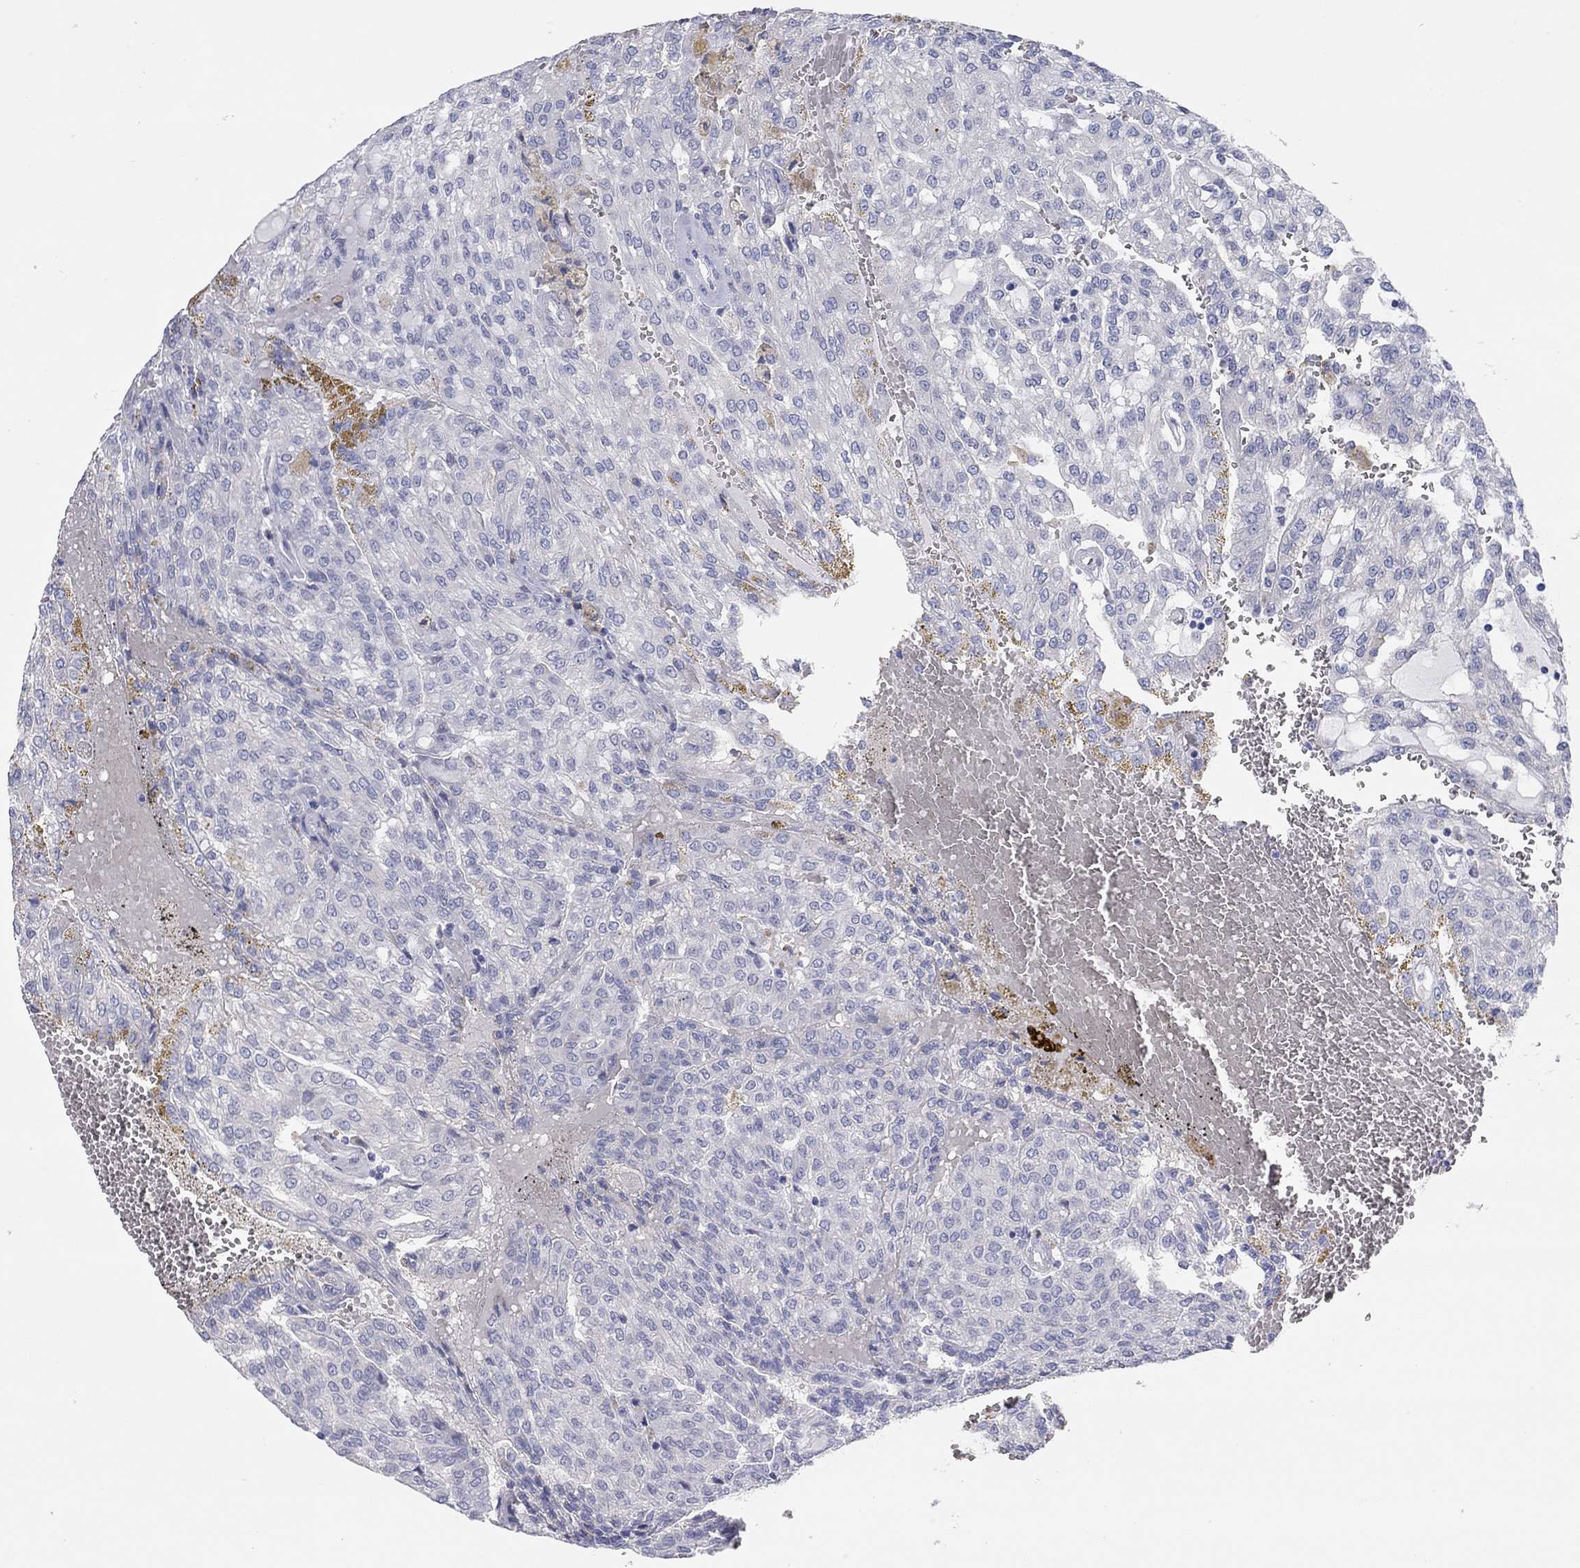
{"staining": {"intensity": "negative", "quantity": "none", "location": "none"}, "tissue": "renal cancer", "cell_type": "Tumor cells", "image_type": "cancer", "snomed": [{"axis": "morphology", "description": "Adenocarcinoma, NOS"}, {"axis": "topography", "description": "Kidney"}], "caption": "Tumor cells are negative for brown protein staining in adenocarcinoma (renal). (DAB immunohistochemistry (IHC), high magnification).", "gene": "CPNE6", "patient": {"sex": "male", "age": 63}}